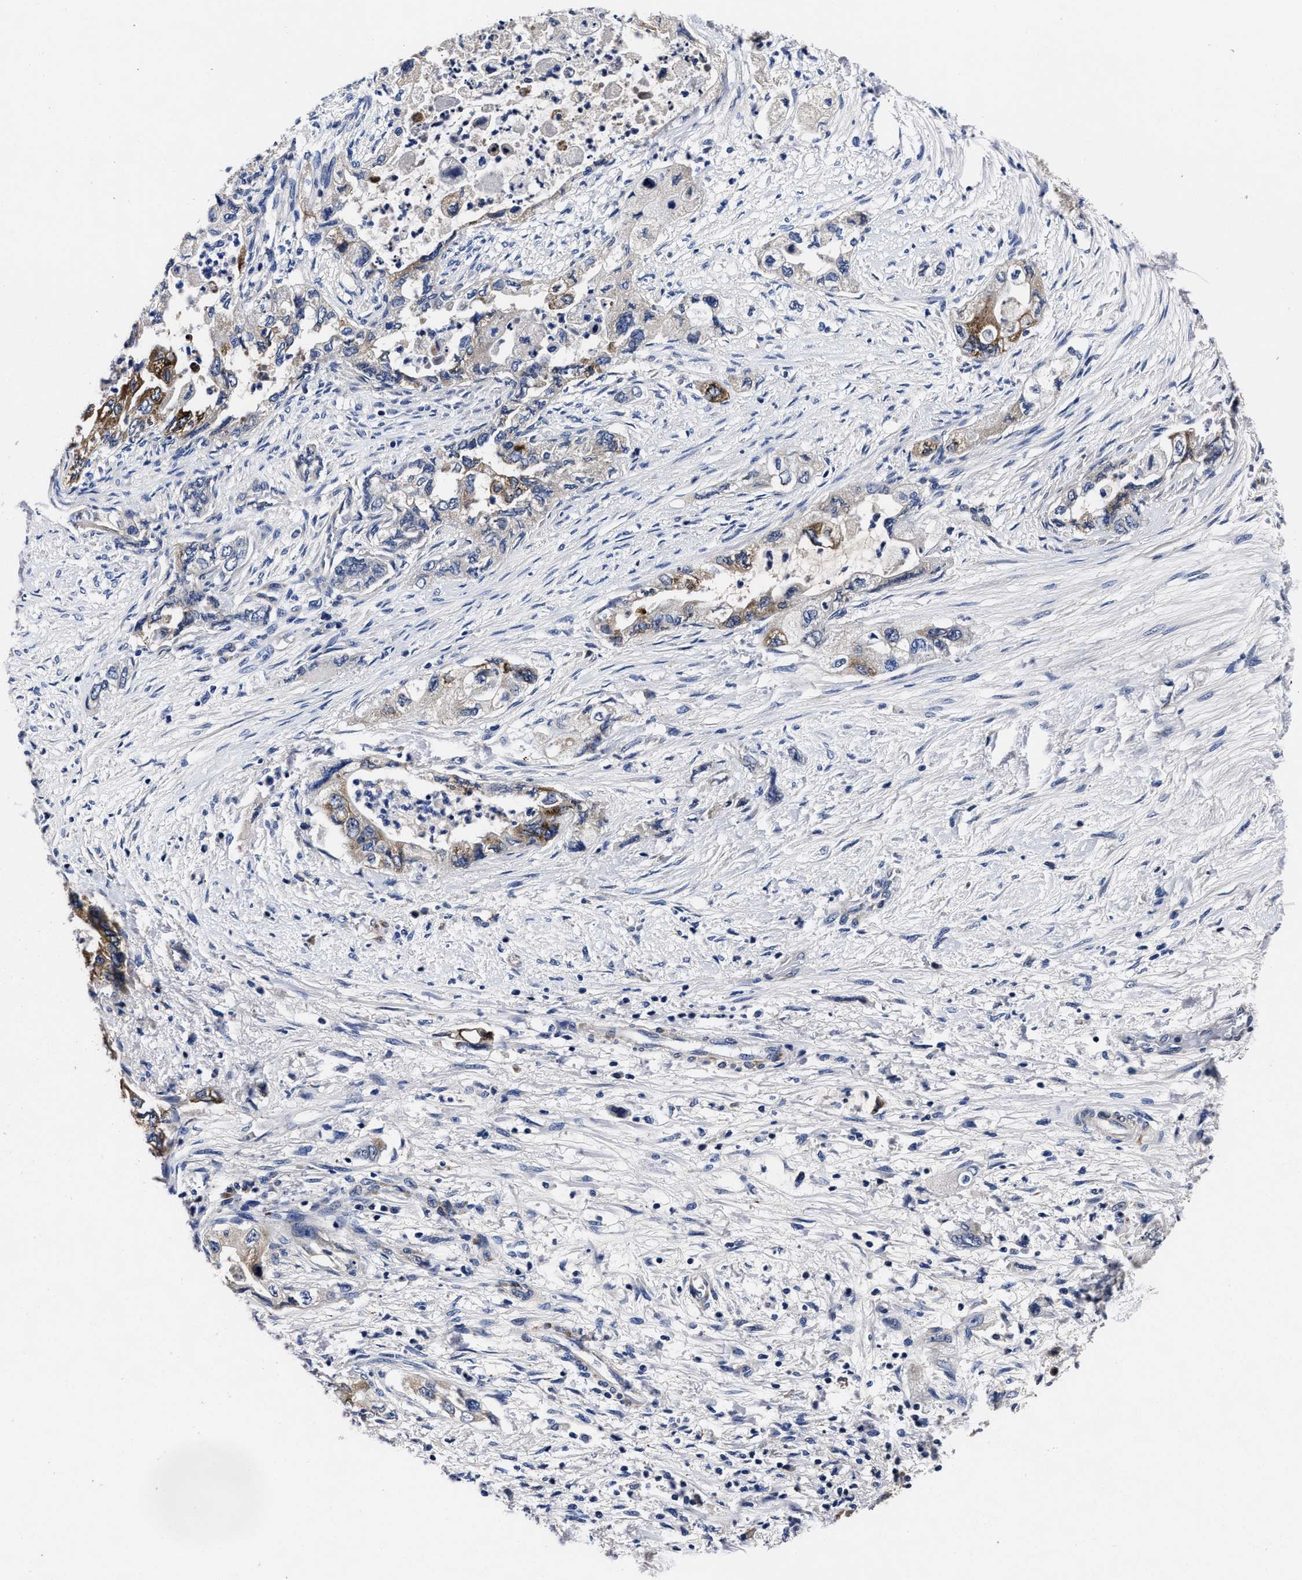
{"staining": {"intensity": "weak", "quantity": "<25%", "location": "cytoplasmic/membranous"}, "tissue": "pancreatic cancer", "cell_type": "Tumor cells", "image_type": "cancer", "snomed": [{"axis": "morphology", "description": "Adenocarcinoma, NOS"}, {"axis": "topography", "description": "Pancreas"}], "caption": "A histopathology image of pancreatic cancer (adenocarcinoma) stained for a protein displays no brown staining in tumor cells.", "gene": "OLFML2A", "patient": {"sex": "female", "age": 73}}